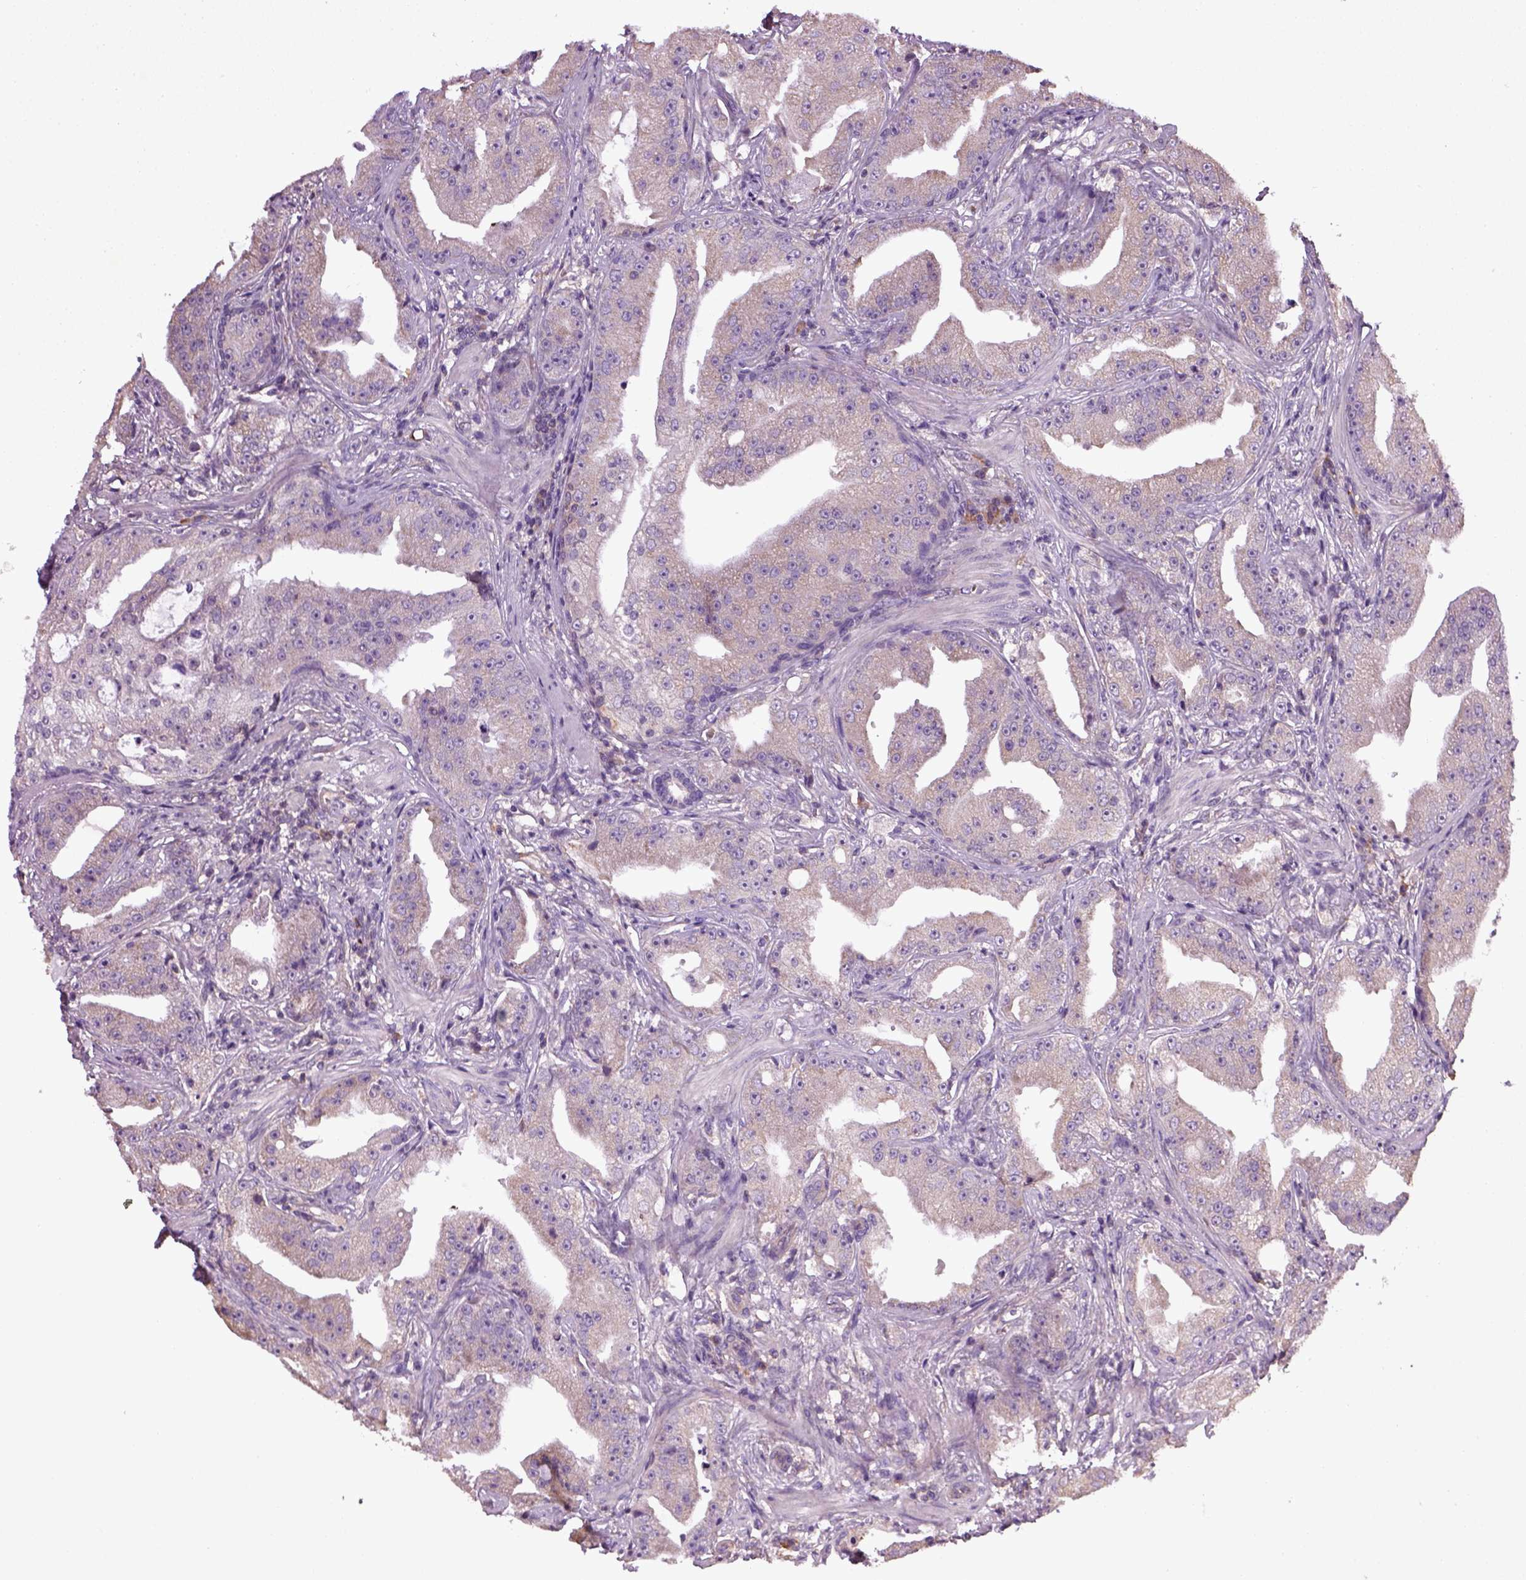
{"staining": {"intensity": "negative", "quantity": "none", "location": "none"}, "tissue": "prostate cancer", "cell_type": "Tumor cells", "image_type": "cancer", "snomed": [{"axis": "morphology", "description": "Adenocarcinoma, Low grade"}, {"axis": "topography", "description": "Prostate"}], "caption": "High magnification brightfield microscopy of prostate cancer stained with DAB (brown) and counterstained with hematoxylin (blue): tumor cells show no significant staining.", "gene": "TPRG1", "patient": {"sex": "male", "age": 62}}